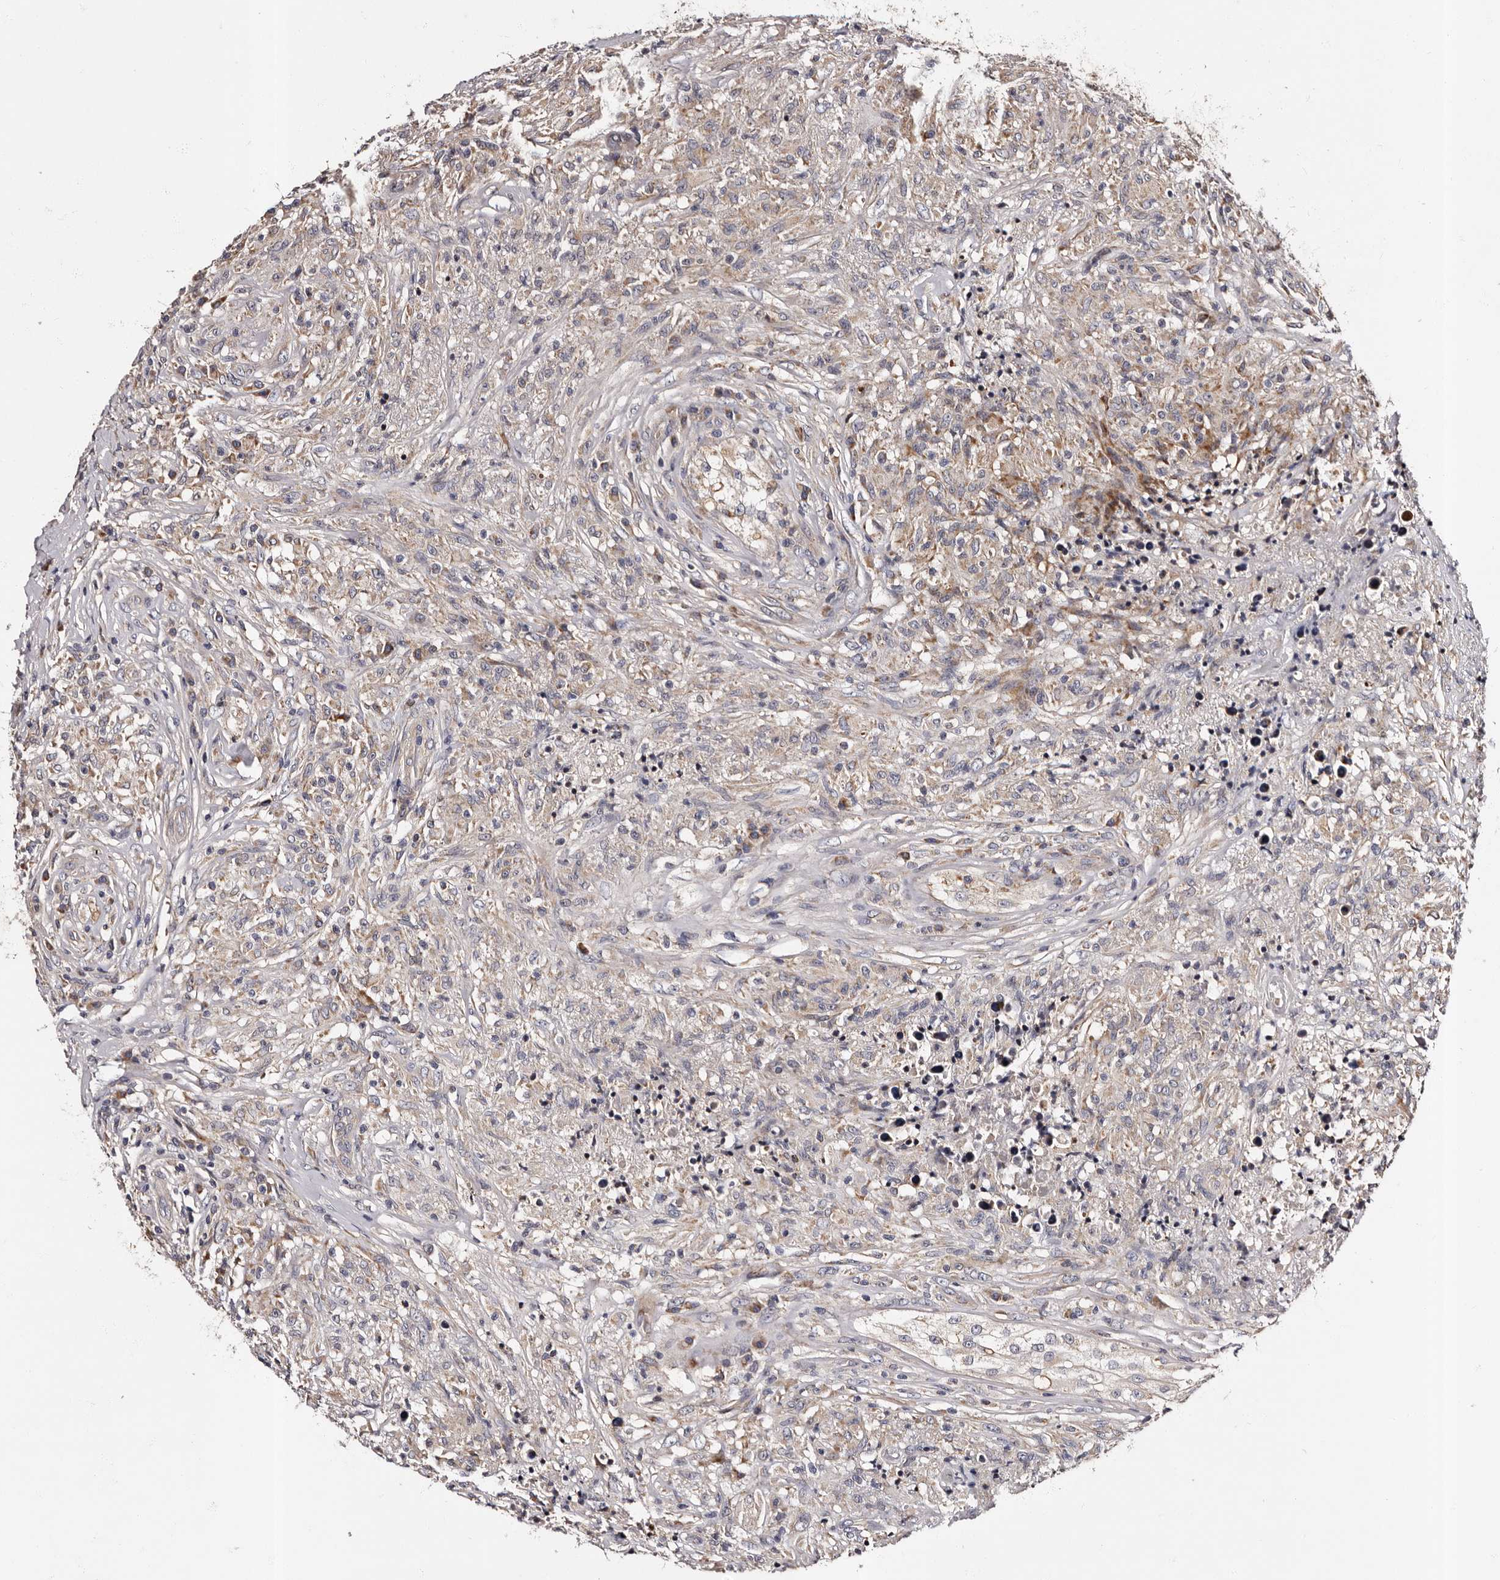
{"staining": {"intensity": "weak", "quantity": "<25%", "location": "cytoplasmic/membranous"}, "tissue": "testis cancer", "cell_type": "Tumor cells", "image_type": "cancer", "snomed": [{"axis": "morphology", "description": "Seminoma, NOS"}, {"axis": "topography", "description": "Testis"}], "caption": "DAB (3,3'-diaminobenzidine) immunohistochemical staining of human testis cancer reveals no significant positivity in tumor cells.", "gene": "ADCK5", "patient": {"sex": "male", "age": 49}}